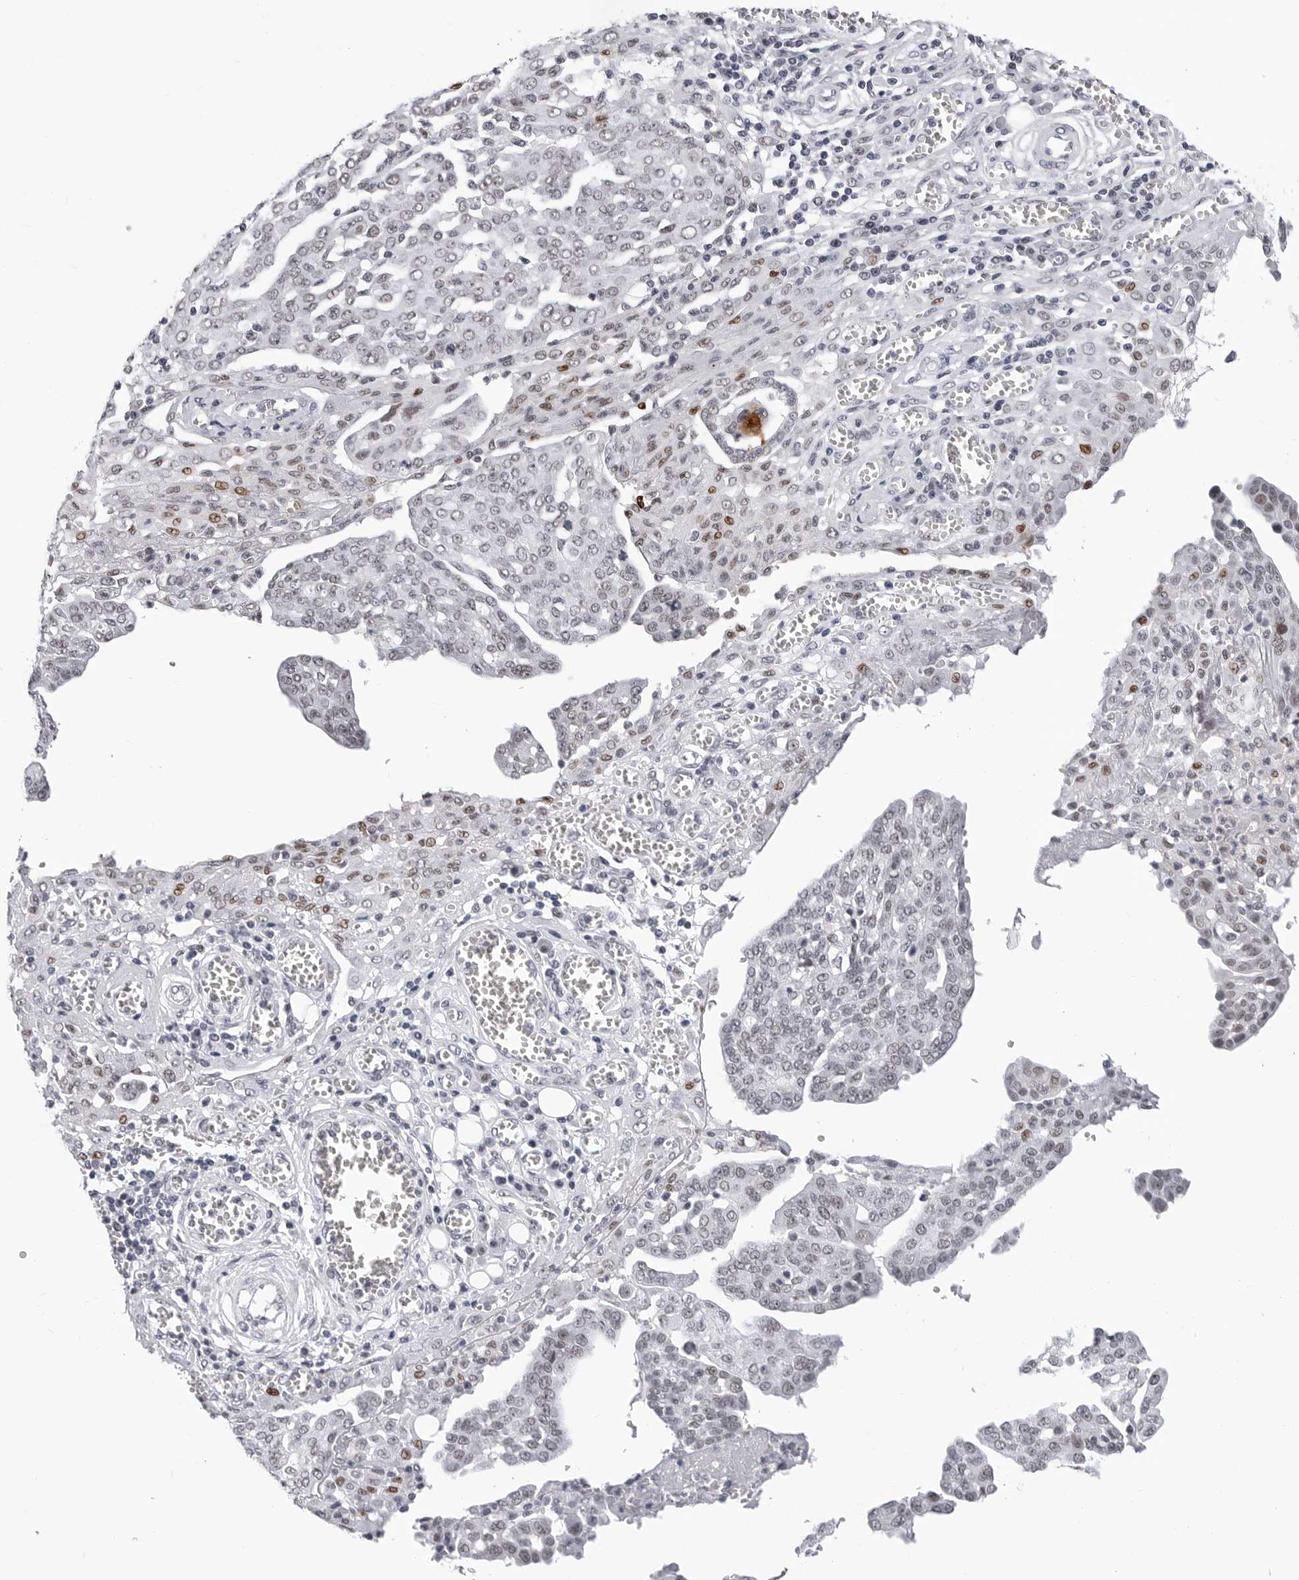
{"staining": {"intensity": "negative", "quantity": "none", "location": "none"}, "tissue": "ovarian cancer", "cell_type": "Tumor cells", "image_type": "cancer", "snomed": [{"axis": "morphology", "description": "Cystadenocarcinoma, serous, NOS"}, {"axis": "topography", "description": "Soft tissue"}, {"axis": "topography", "description": "Ovary"}], "caption": "DAB immunohistochemical staining of ovarian serous cystadenocarcinoma displays no significant positivity in tumor cells.", "gene": "SF3B4", "patient": {"sex": "female", "age": 57}}